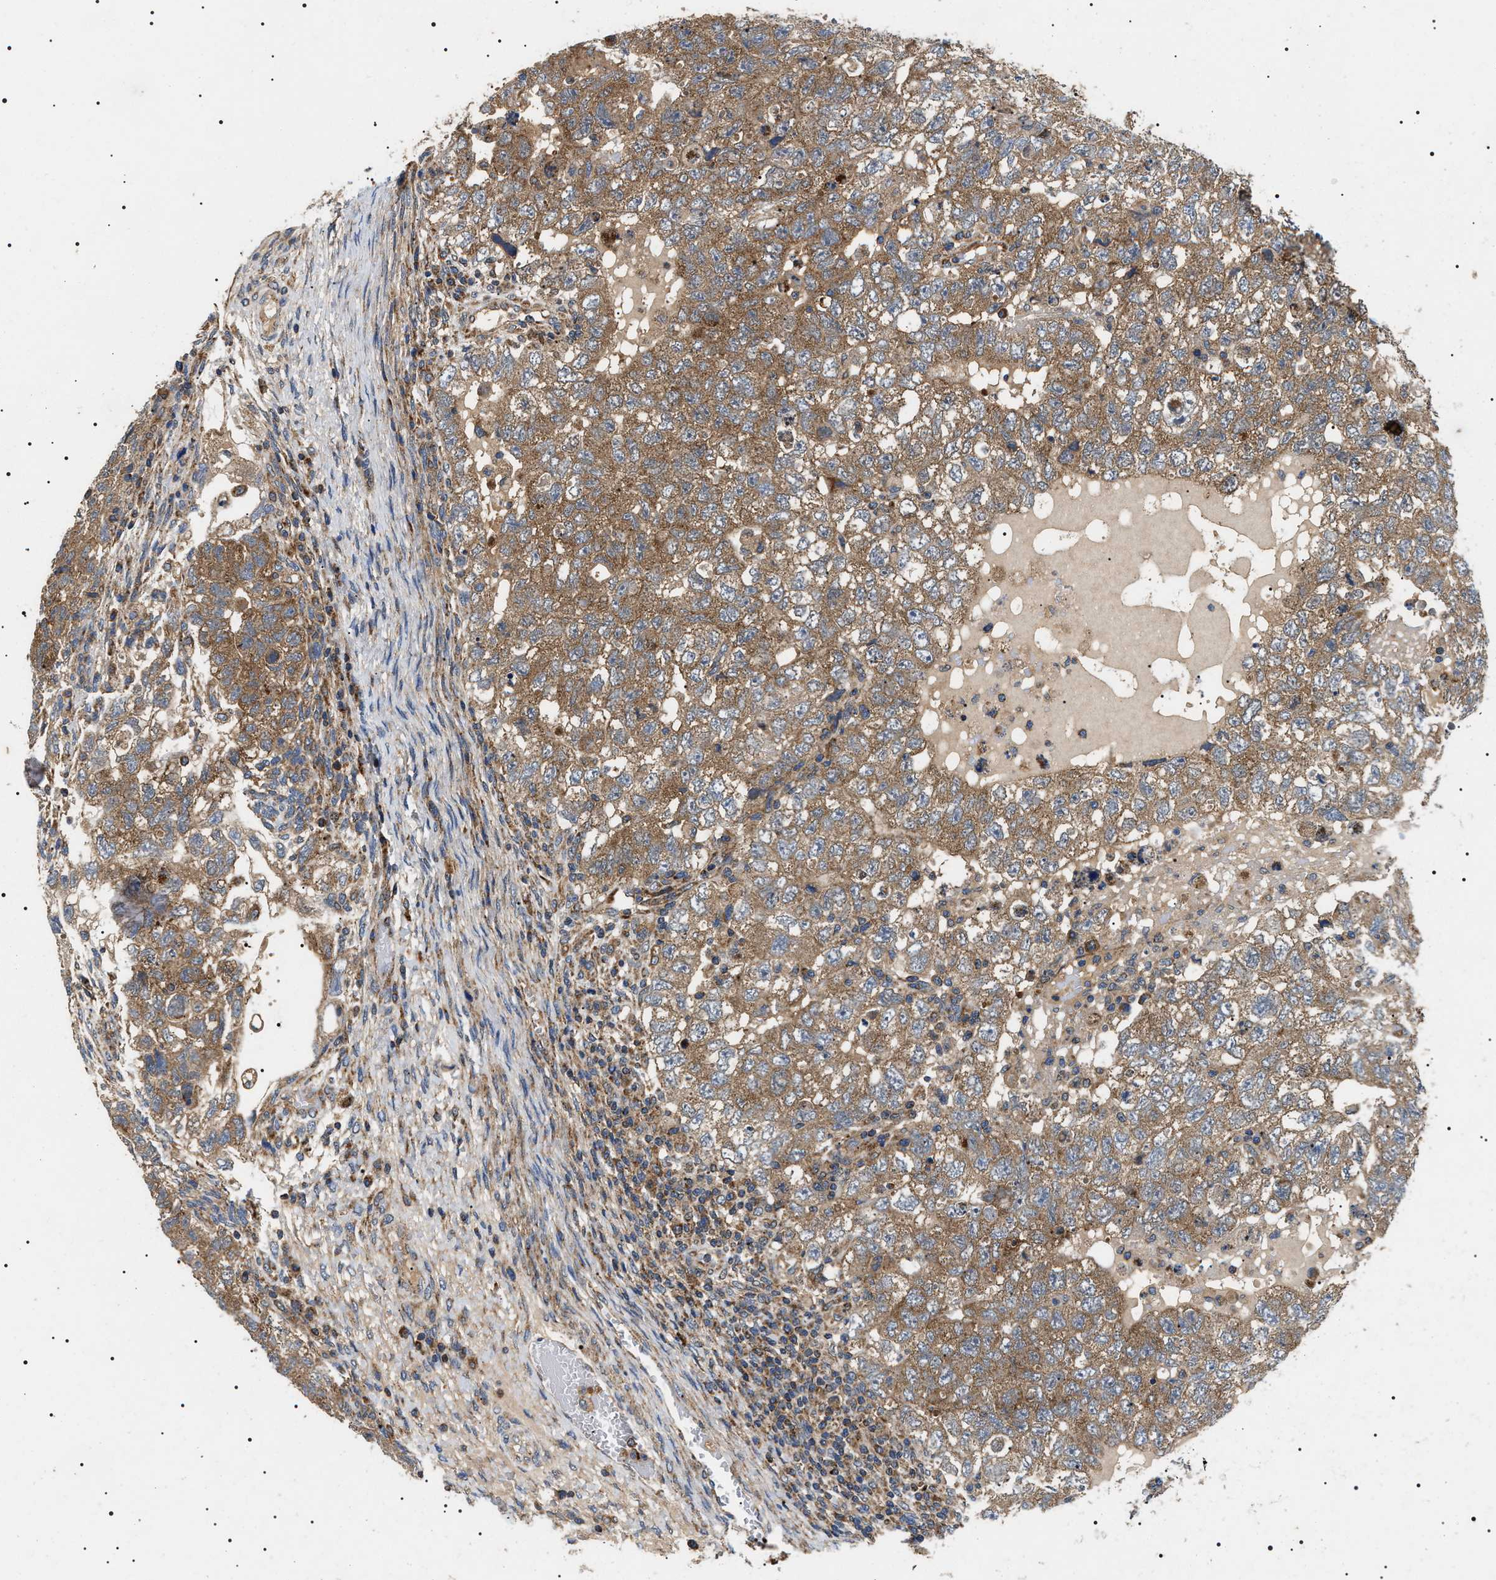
{"staining": {"intensity": "moderate", "quantity": ">75%", "location": "cytoplasmic/membranous"}, "tissue": "testis cancer", "cell_type": "Tumor cells", "image_type": "cancer", "snomed": [{"axis": "morphology", "description": "Carcinoma, Embryonal, NOS"}, {"axis": "topography", "description": "Testis"}], "caption": "Immunohistochemical staining of human testis embryonal carcinoma shows medium levels of moderate cytoplasmic/membranous protein positivity in approximately >75% of tumor cells.", "gene": "OXSM", "patient": {"sex": "male", "age": 36}}